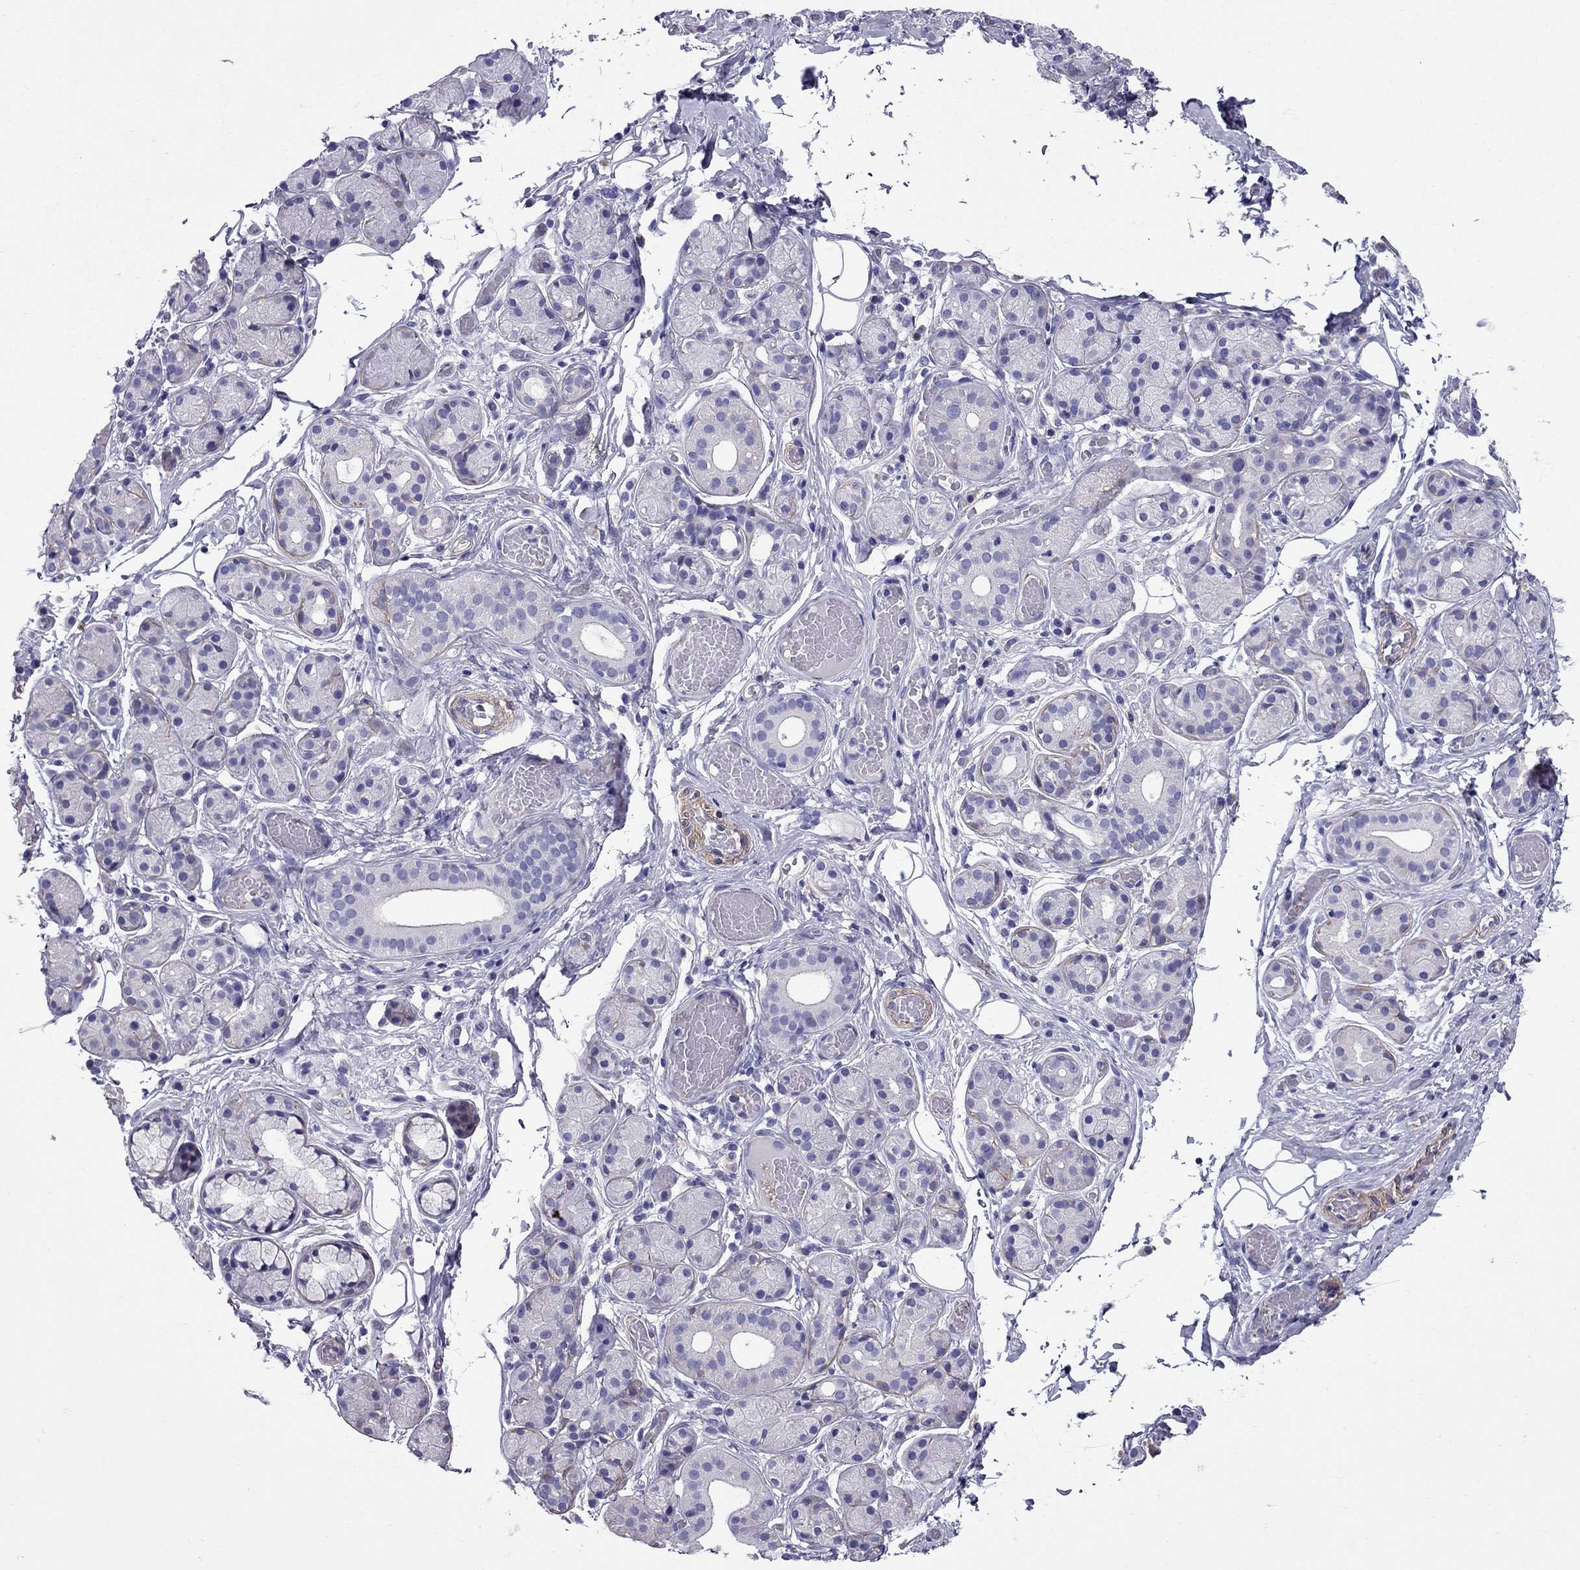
{"staining": {"intensity": "negative", "quantity": "none", "location": "none"}, "tissue": "salivary gland", "cell_type": "Glandular cells", "image_type": "normal", "snomed": [{"axis": "morphology", "description": "Normal tissue, NOS"}, {"axis": "topography", "description": "Salivary gland"}, {"axis": "topography", "description": "Peripheral nerve tissue"}], "caption": "DAB (3,3'-diaminobenzidine) immunohistochemical staining of normal human salivary gland reveals no significant positivity in glandular cells.", "gene": "GPR50", "patient": {"sex": "male", "age": 71}}